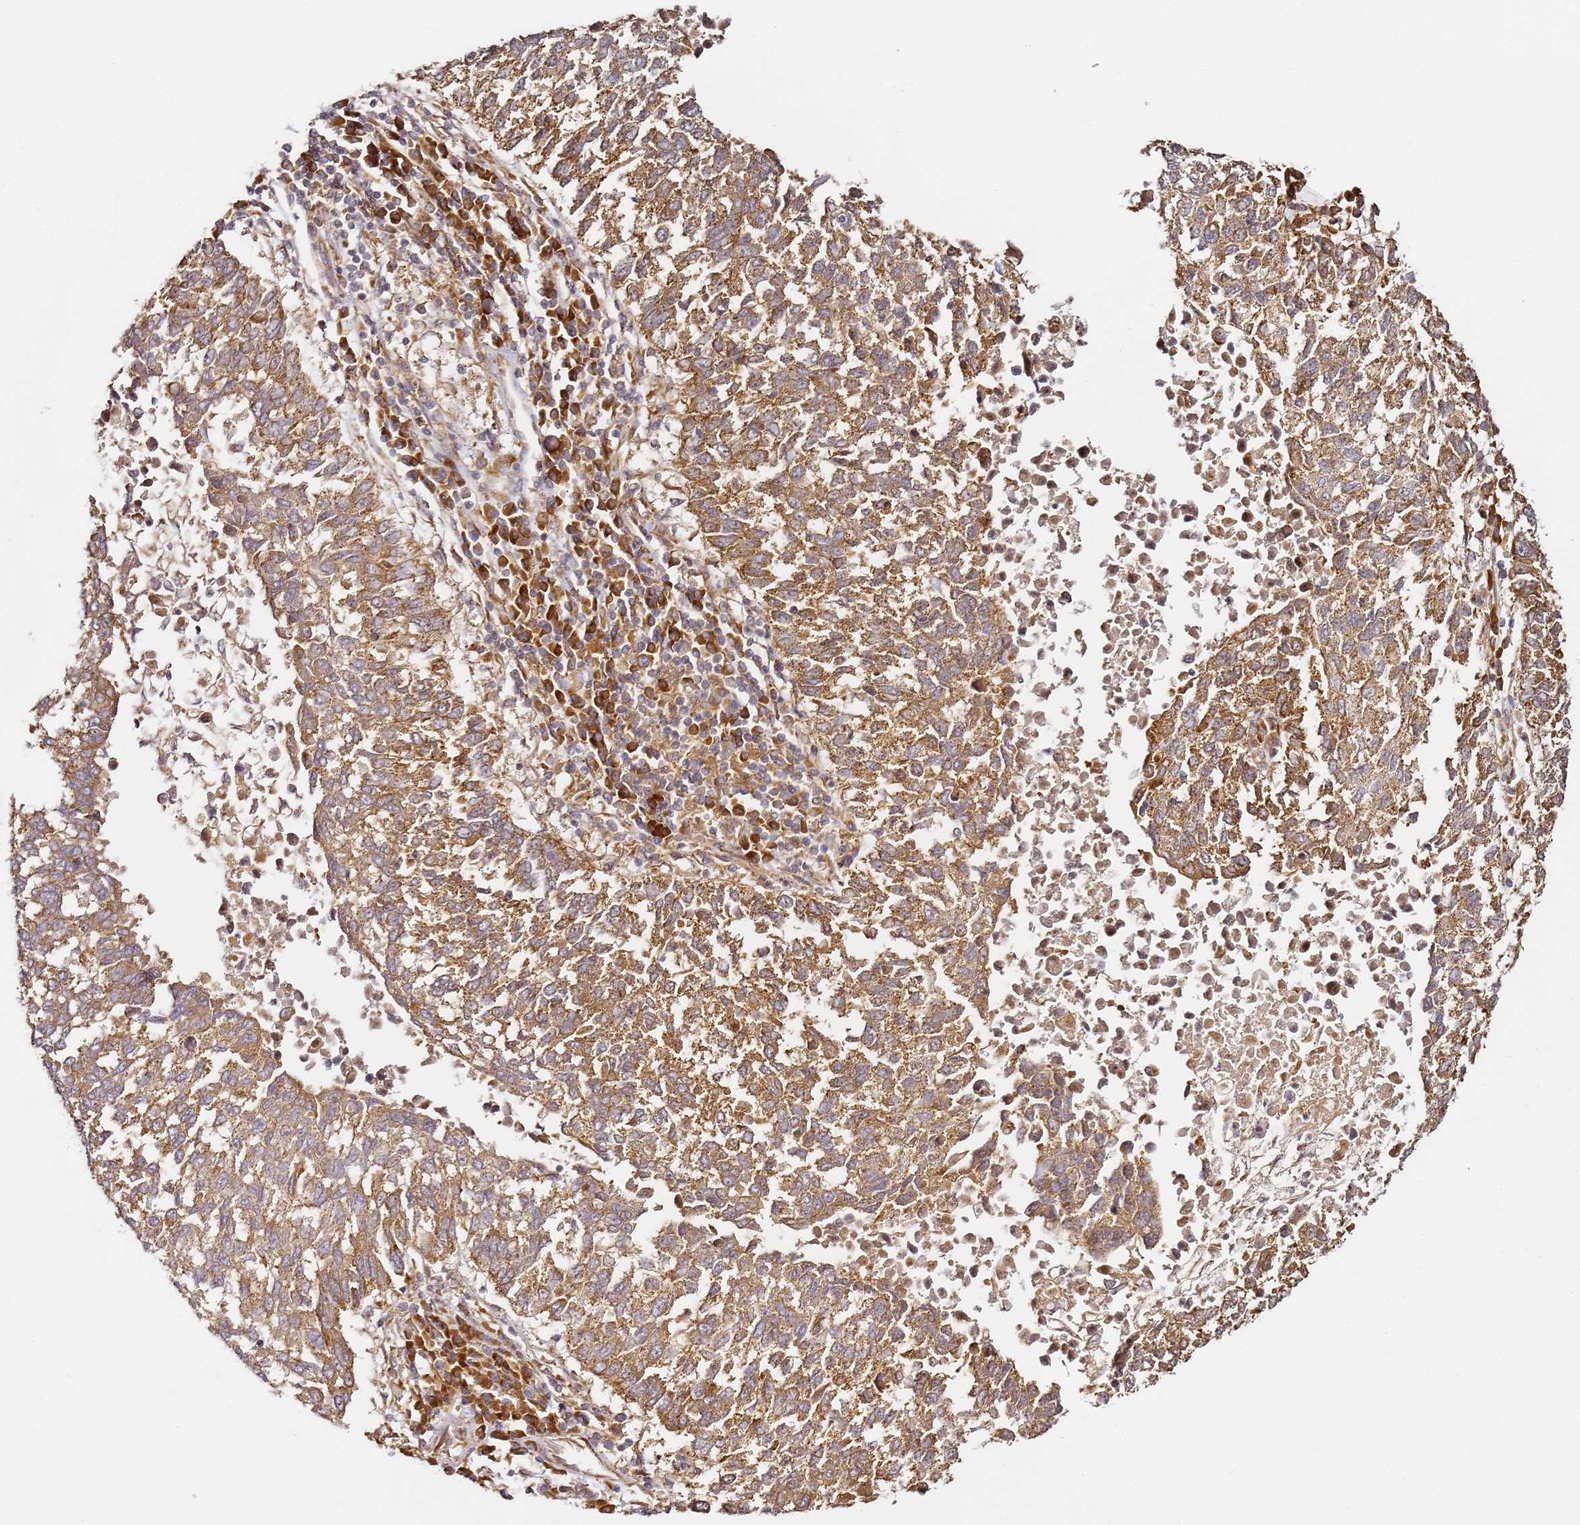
{"staining": {"intensity": "moderate", "quantity": ">75%", "location": "cytoplasmic/membranous"}, "tissue": "lung cancer", "cell_type": "Tumor cells", "image_type": "cancer", "snomed": [{"axis": "morphology", "description": "Squamous cell carcinoma, NOS"}, {"axis": "topography", "description": "Lung"}], "caption": "Immunohistochemistry staining of squamous cell carcinoma (lung), which shows medium levels of moderate cytoplasmic/membranous staining in approximately >75% of tumor cells indicating moderate cytoplasmic/membranous protein expression. The staining was performed using DAB (brown) for protein detection and nuclei were counterstained in hematoxylin (blue).", "gene": "RPS3A", "patient": {"sex": "male", "age": 73}}